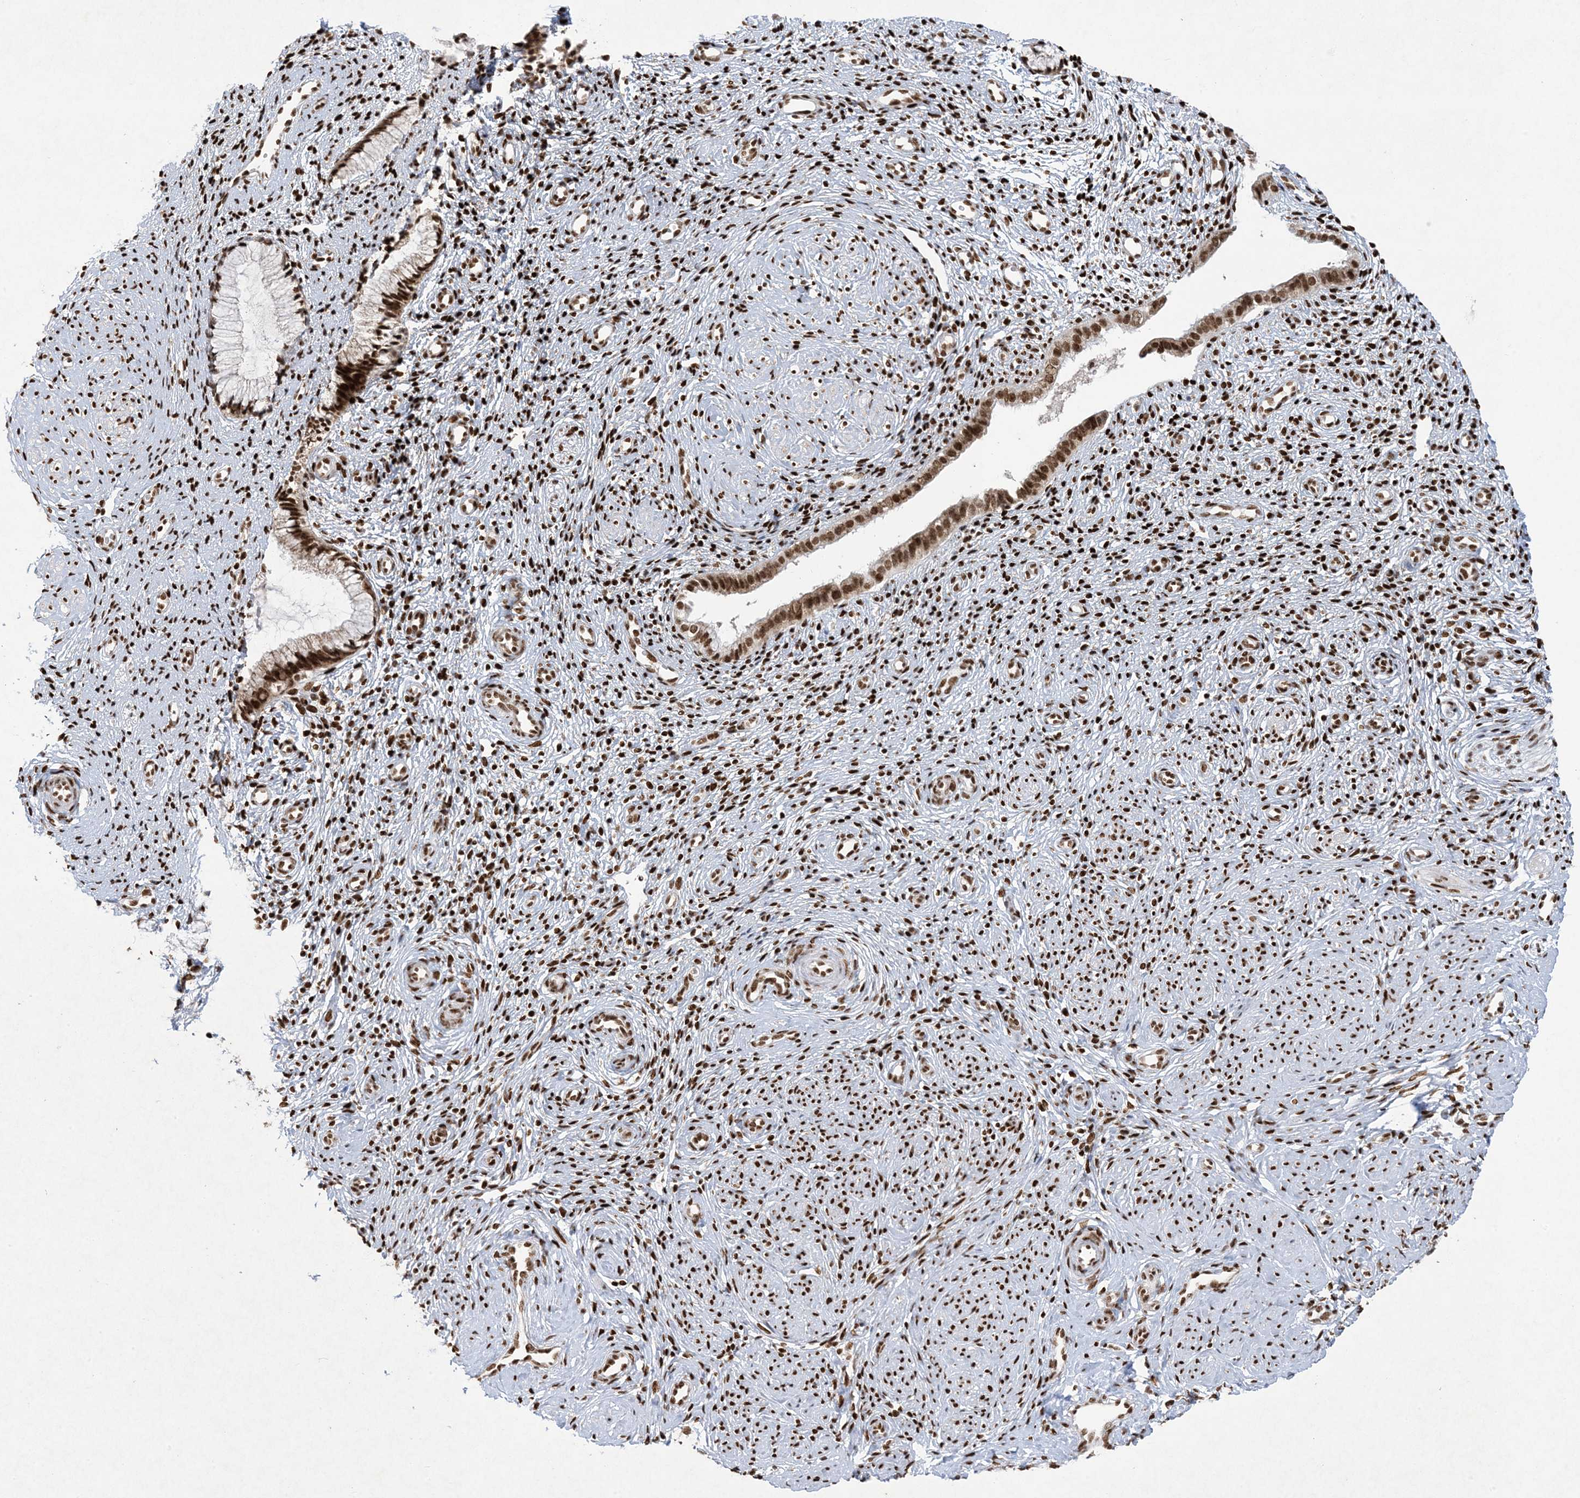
{"staining": {"intensity": "strong", "quantity": ">75%", "location": "nuclear"}, "tissue": "cervix", "cell_type": "Glandular cells", "image_type": "normal", "snomed": [{"axis": "morphology", "description": "Normal tissue, NOS"}, {"axis": "topography", "description": "Cervix"}], "caption": "Cervix stained with immunohistochemistry displays strong nuclear staining in about >75% of glandular cells. The staining is performed using DAB (3,3'-diaminobenzidine) brown chromogen to label protein expression. The nuclei are counter-stained blue using hematoxylin.", "gene": "PKNOX2", "patient": {"sex": "female", "age": 27}}